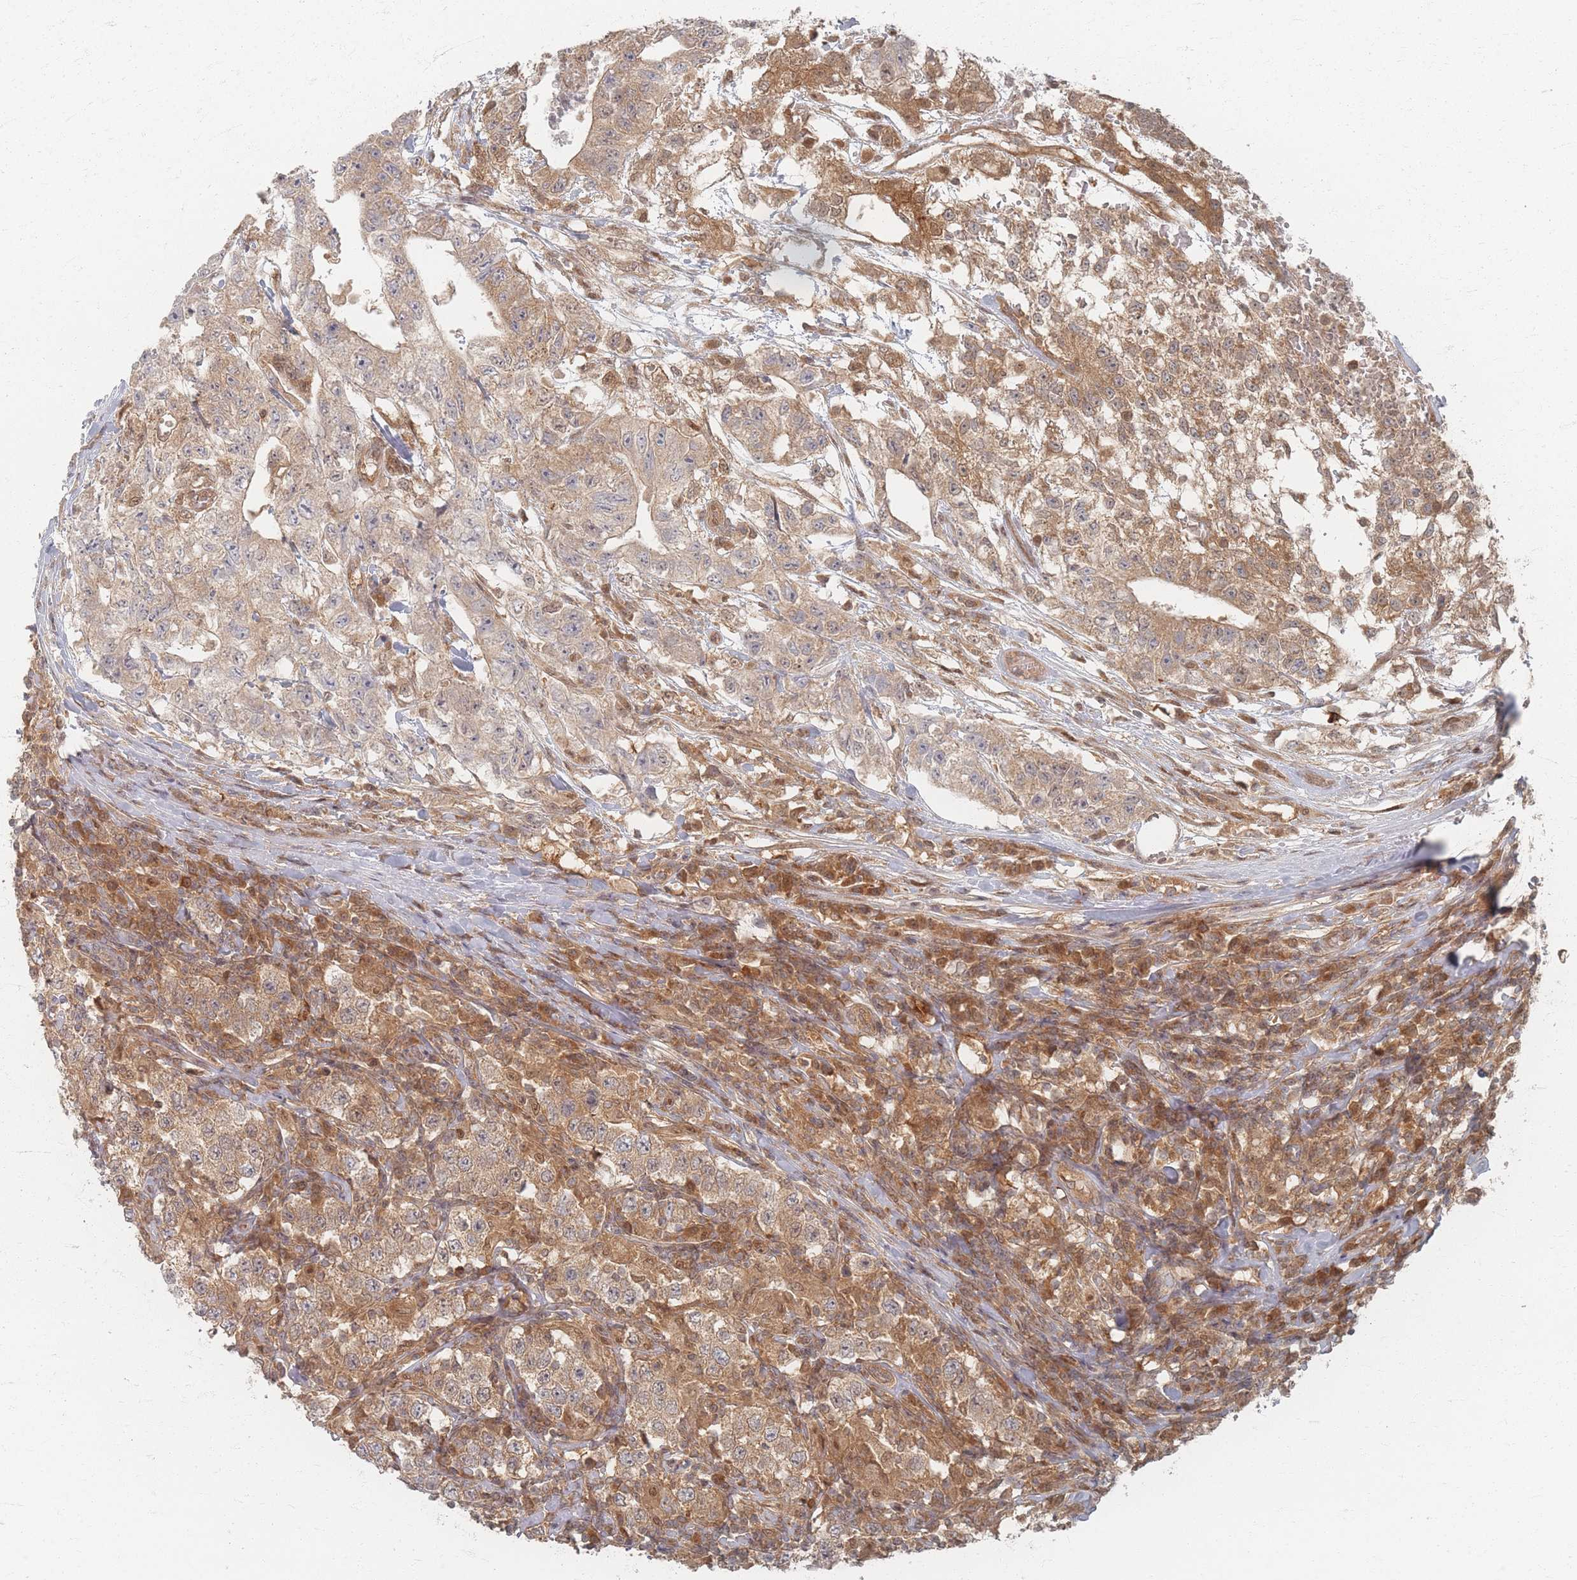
{"staining": {"intensity": "weak", "quantity": "25%-75%", "location": "cytoplasmic/membranous"}, "tissue": "testis cancer", "cell_type": "Tumor cells", "image_type": "cancer", "snomed": [{"axis": "morphology", "description": "Seminoma, NOS"}, {"axis": "morphology", "description": "Carcinoma, Embryonal, NOS"}, {"axis": "topography", "description": "Testis"}], "caption": "Protein analysis of testis seminoma tissue shows weak cytoplasmic/membranous expression in approximately 25%-75% of tumor cells. Nuclei are stained in blue.", "gene": "PSMD9", "patient": {"sex": "male", "age": 41}}